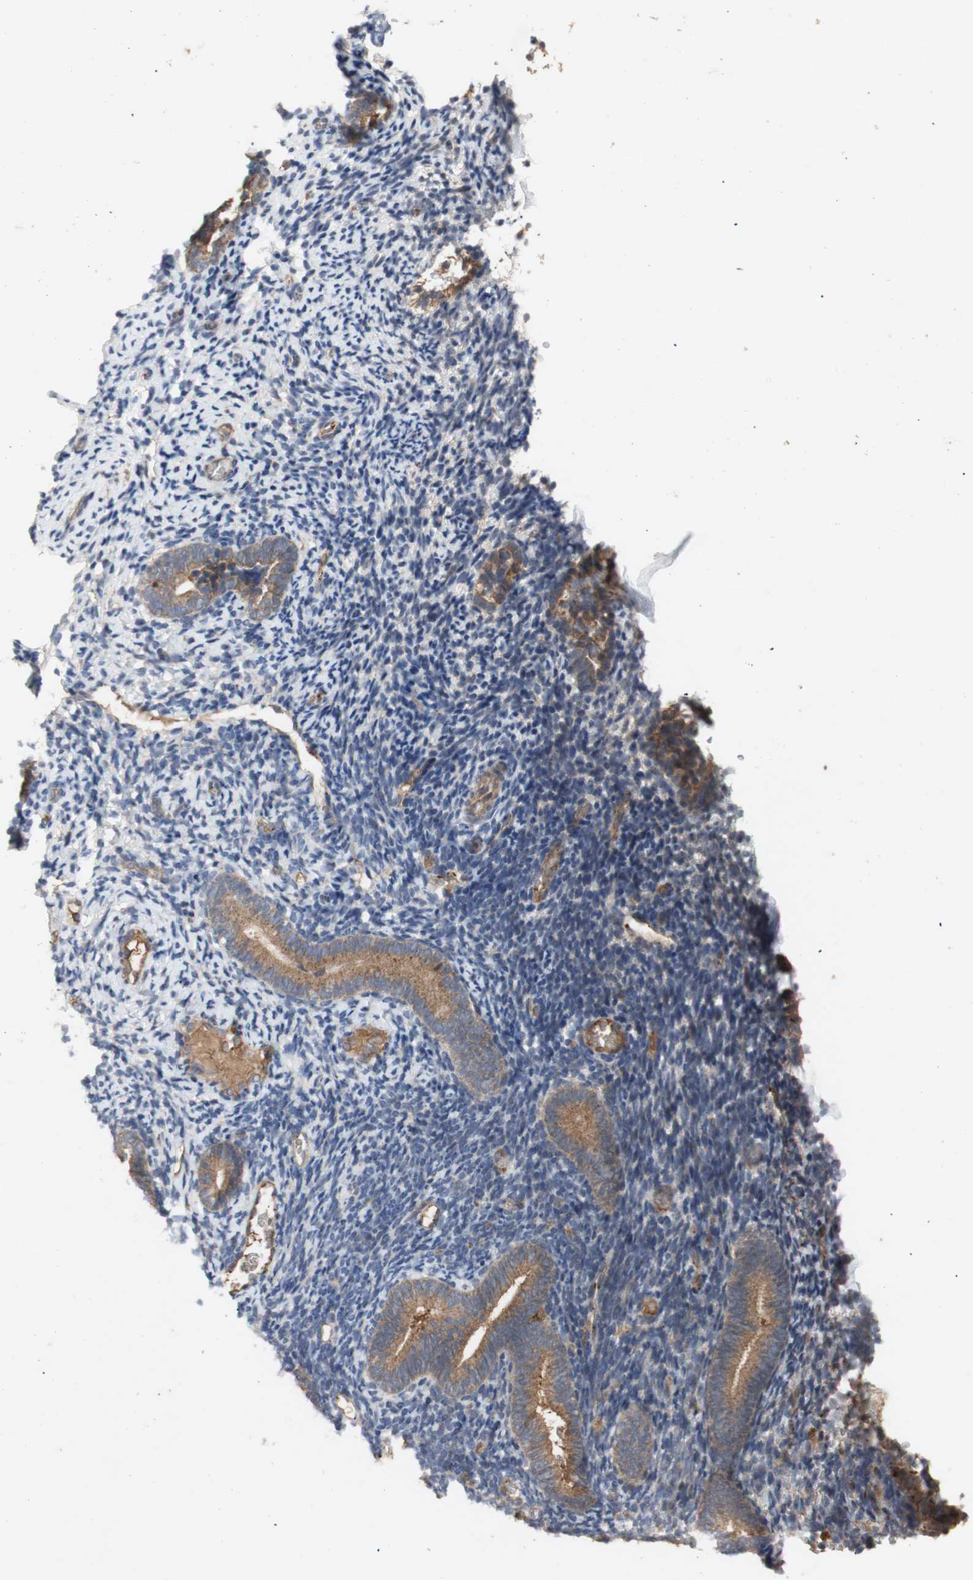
{"staining": {"intensity": "weak", "quantity": "25%-75%", "location": "cytoplasmic/membranous"}, "tissue": "endometrium", "cell_type": "Cells in endometrial stroma", "image_type": "normal", "snomed": [{"axis": "morphology", "description": "Normal tissue, NOS"}, {"axis": "topography", "description": "Endometrium"}], "caption": "A brown stain highlights weak cytoplasmic/membranous staining of a protein in cells in endometrial stroma of normal endometrium.", "gene": "PKN1", "patient": {"sex": "female", "age": 51}}